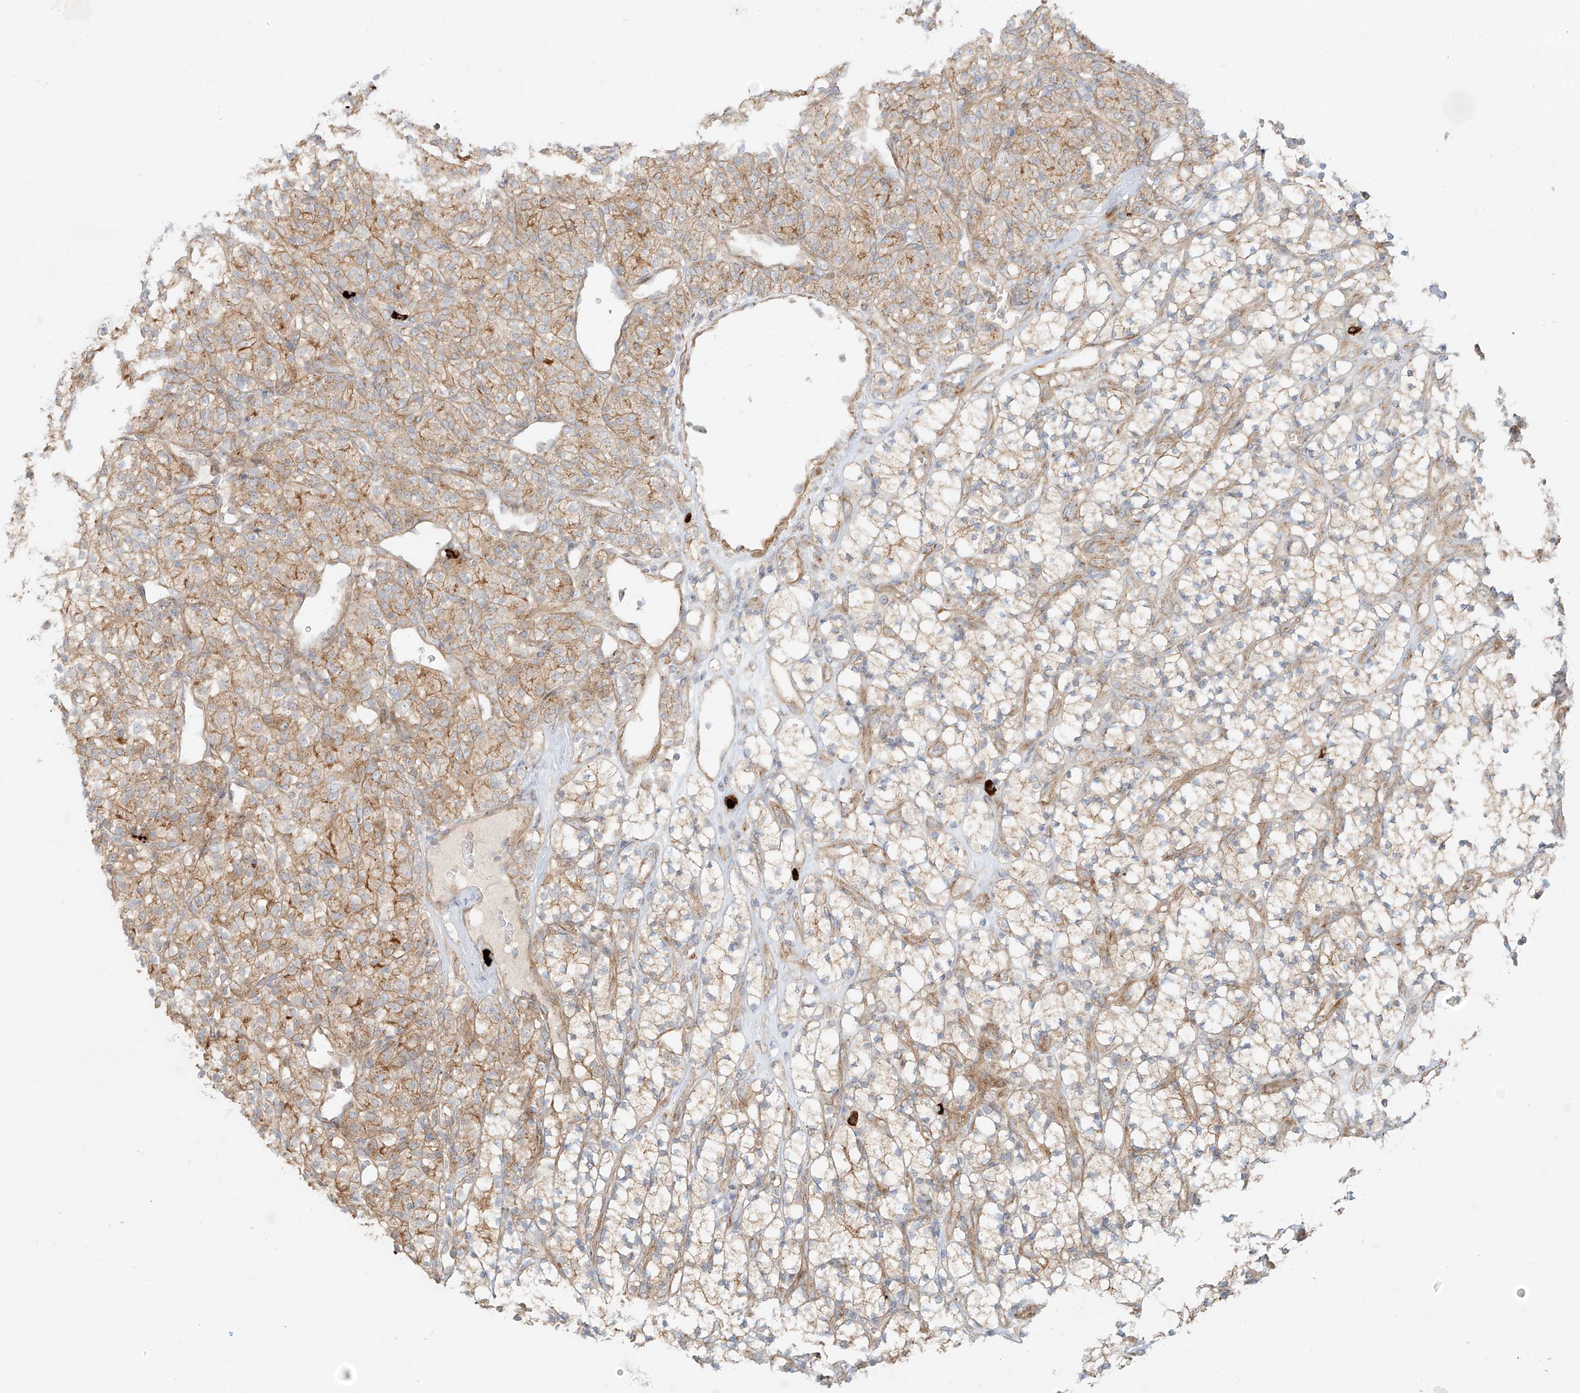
{"staining": {"intensity": "moderate", "quantity": "25%-75%", "location": "cytoplasmic/membranous"}, "tissue": "renal cancer", "cell_type": "Tumor cells", "image_type": "cancer", "snomed": [{"axis": "morphology", "description": "Adenocarcinoma, NOS"}, {"axis": "topography", "description": "Kidney"}], "caption": "This is a photomicrograph of immunohistochemistry (IHC) staining of renal adenocarcinoma, which shows moderate positivity in the cytoplasmic/membranous of tumor cells.", "gene": "ZNF287", "patient": {"sex": "male", "age": 77}}